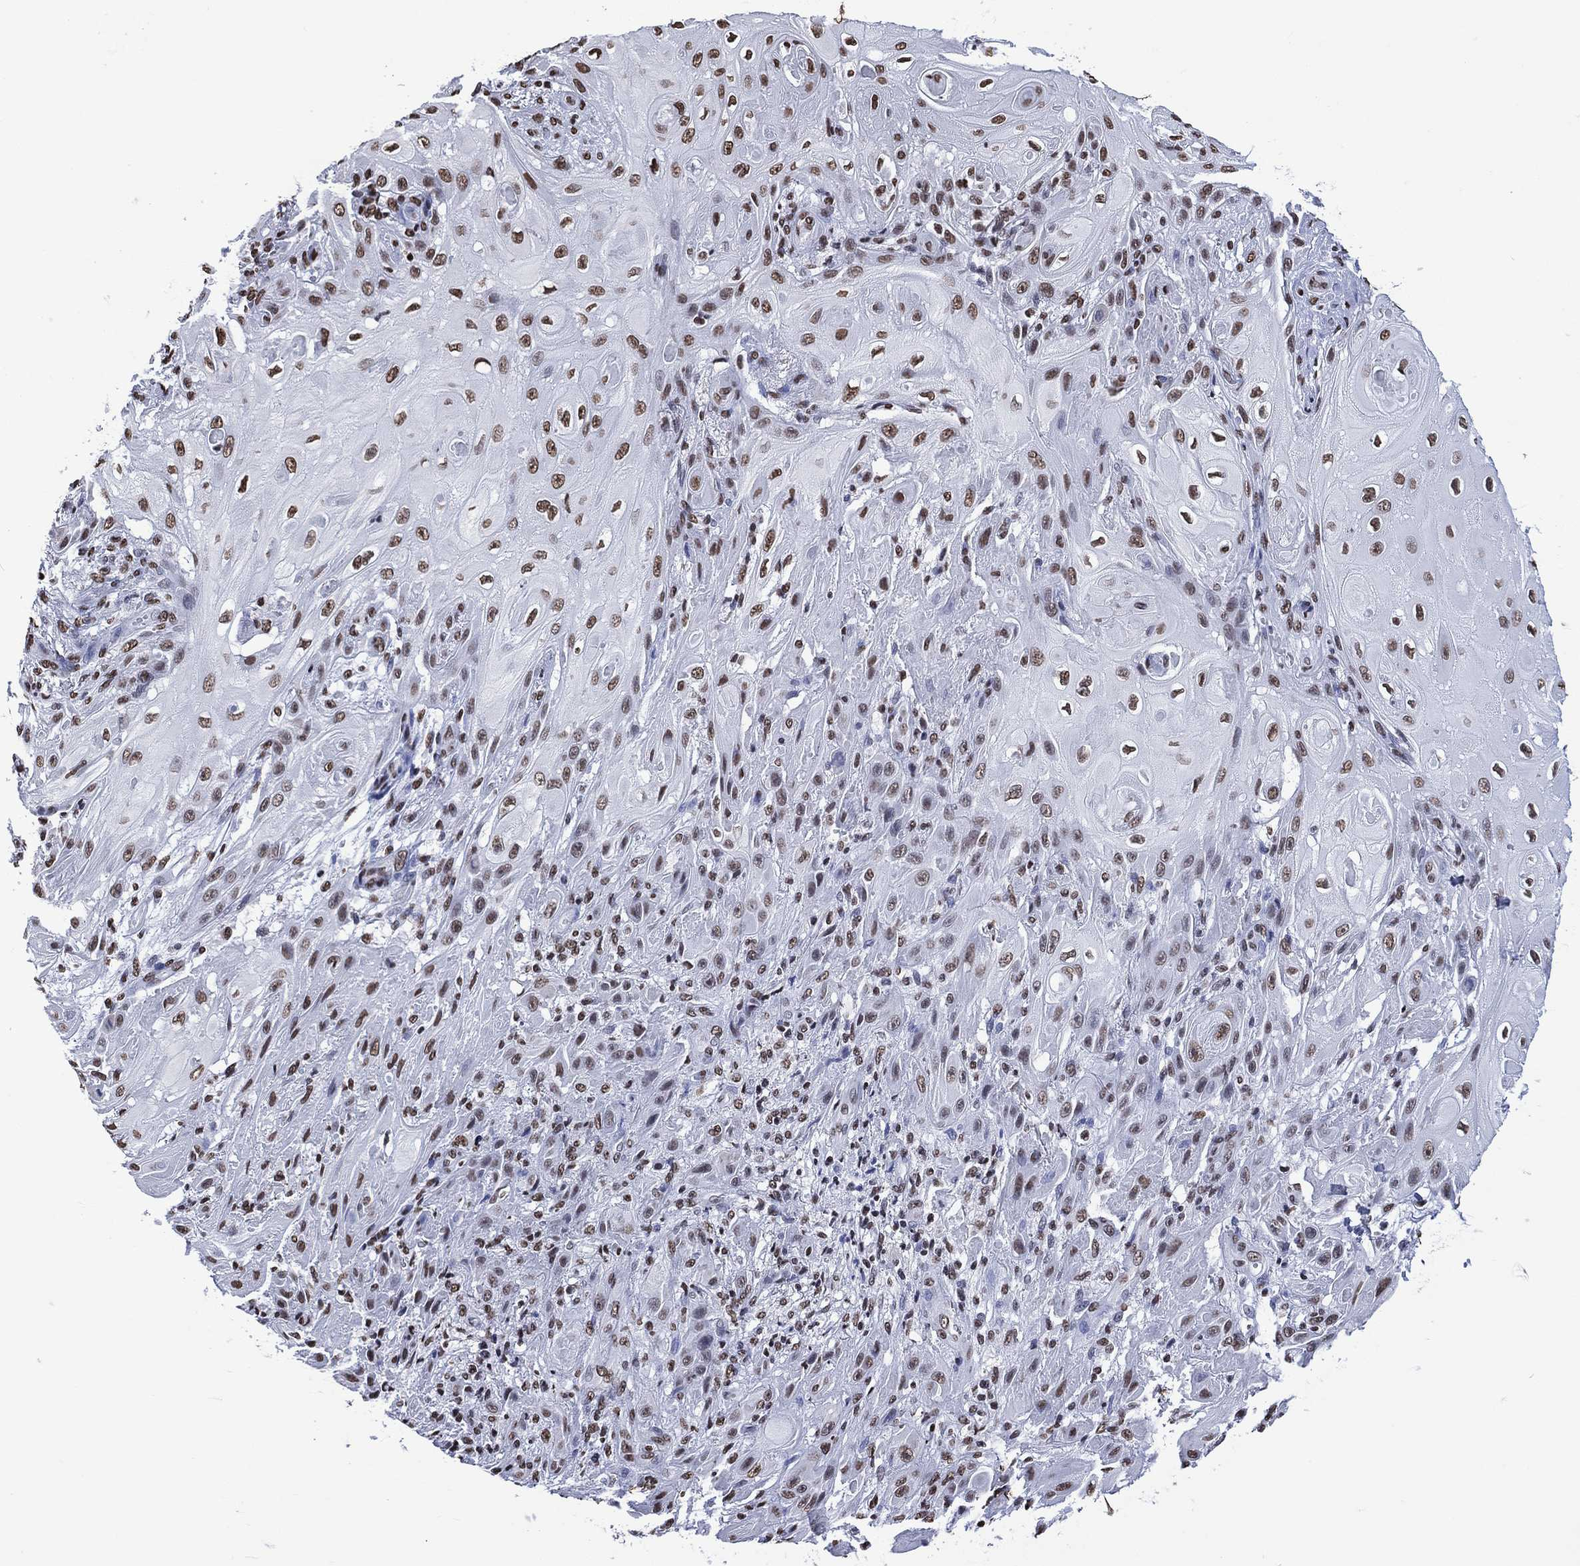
{"staining": {"intensity": "strong", "quantity": "25%-75%", "location": "nuclear"}, "tissue": "skin cancer", "cell_type": "Tumor cells", "image_type": "cancer", "snomed": [{"axis": "morphology", "description": "Squamous cell carcinoma, NOS"}, {"axis": "topography", "description": "Skin"}], "caption": "Immunohistochemical staining of human skin cancer (squamous cell carcinoma) exhibits high levels of strong nuclear positivity in about 25%-75% of tumor cells.", "gene": "RETREG2", "patient": {"sex": "male", "age": 62}}